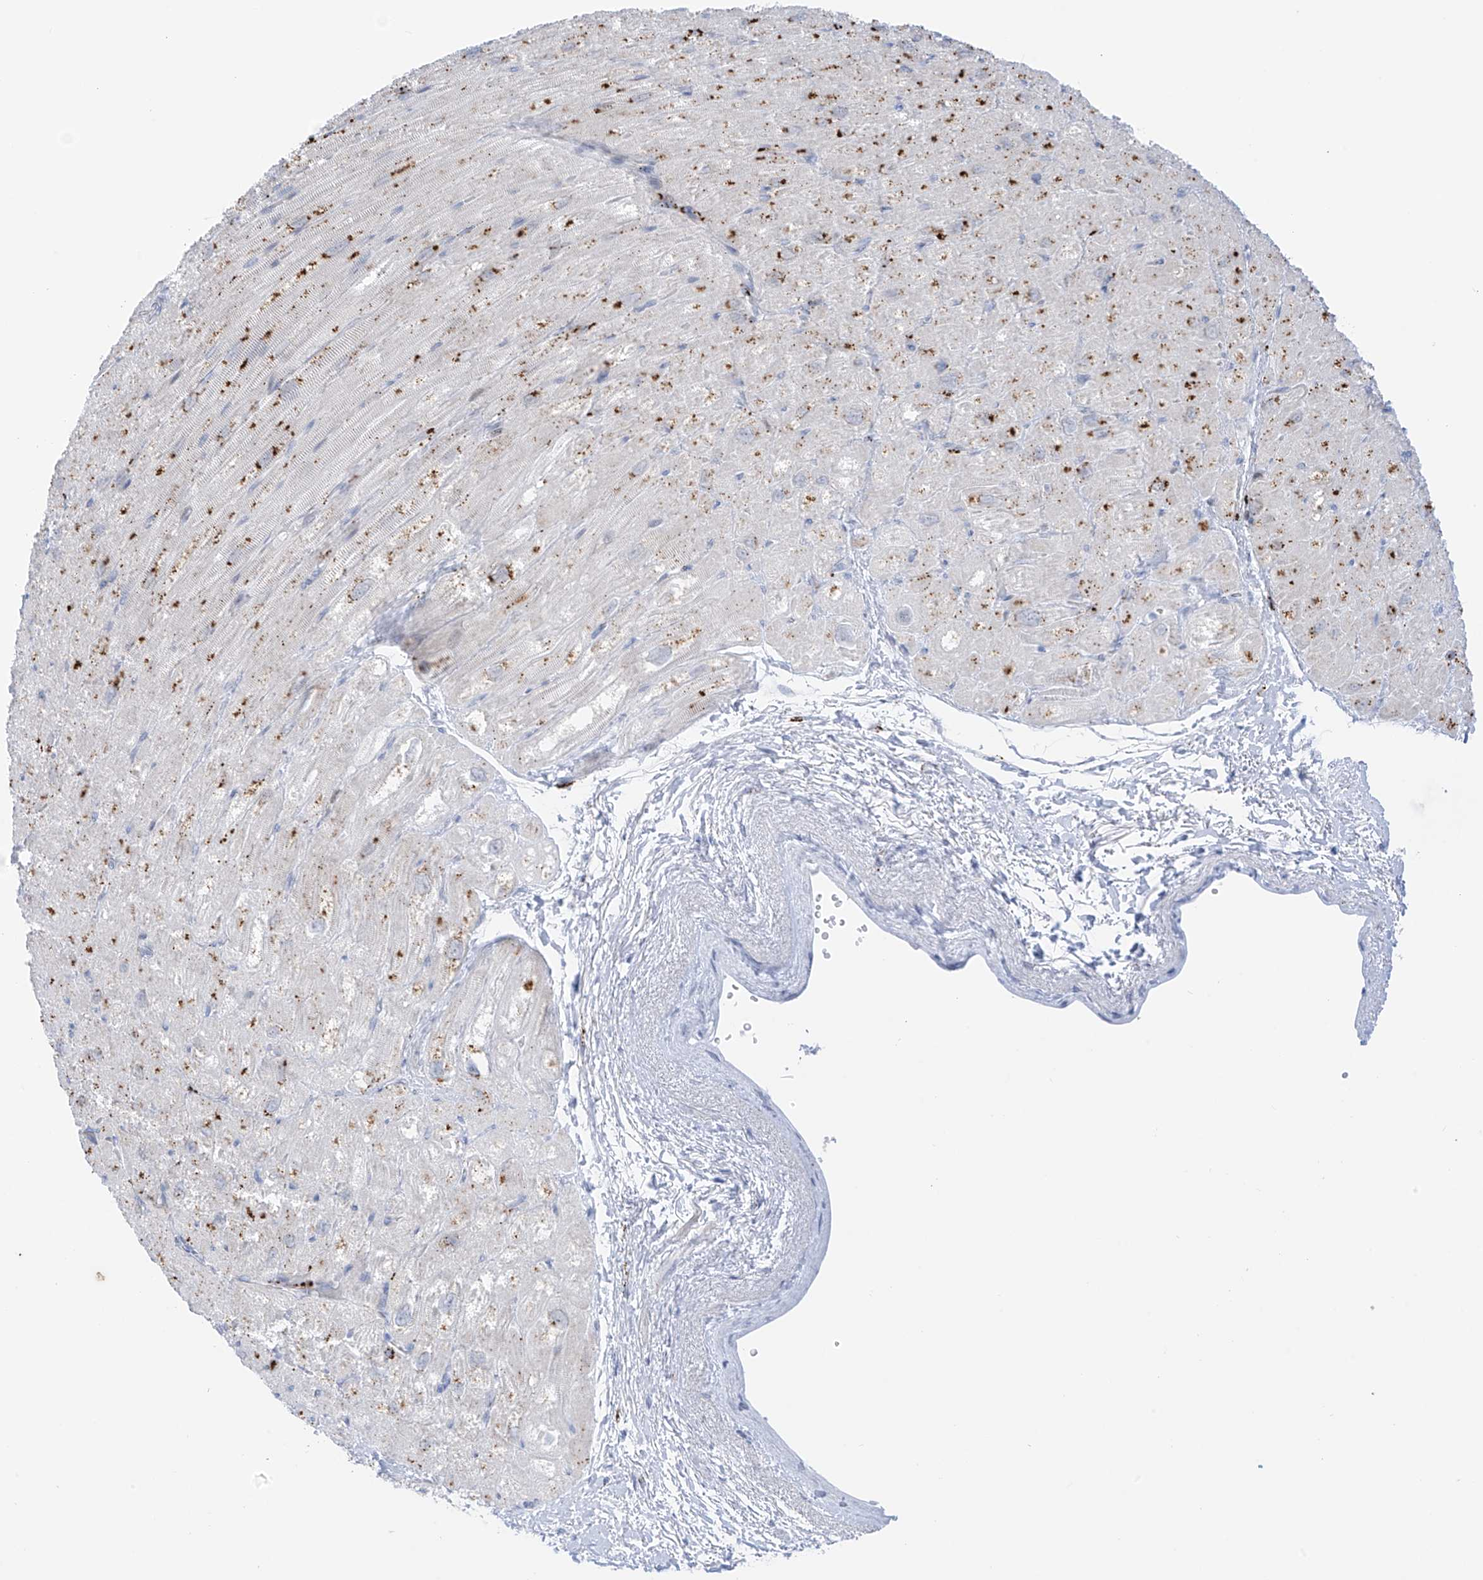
{"staining": {"intensity": "moderate", "quantity": "<25%", "location": "cytoplasmic/membranous"}, "tissue": "heart muscle", "cell_type": "Cardiomyocytes", "image_type": "normal", "snomed": [{"axis": "morphology", "description": "Normal tissue, NOS"}, {"axis": "topography", "description": "Heart"}], "caption": "A brown stain highlights moderate cytoplasmic/membranous positivity of a protein in cardiomyocytes of unremarkable human heart muscle. (DAB (3,3'-diaminobenzidine) IHC, brown staining for protein, blue staining for nuclei).", "gene": "PSPH", "patient": {"sex": "male", "age": 50}}